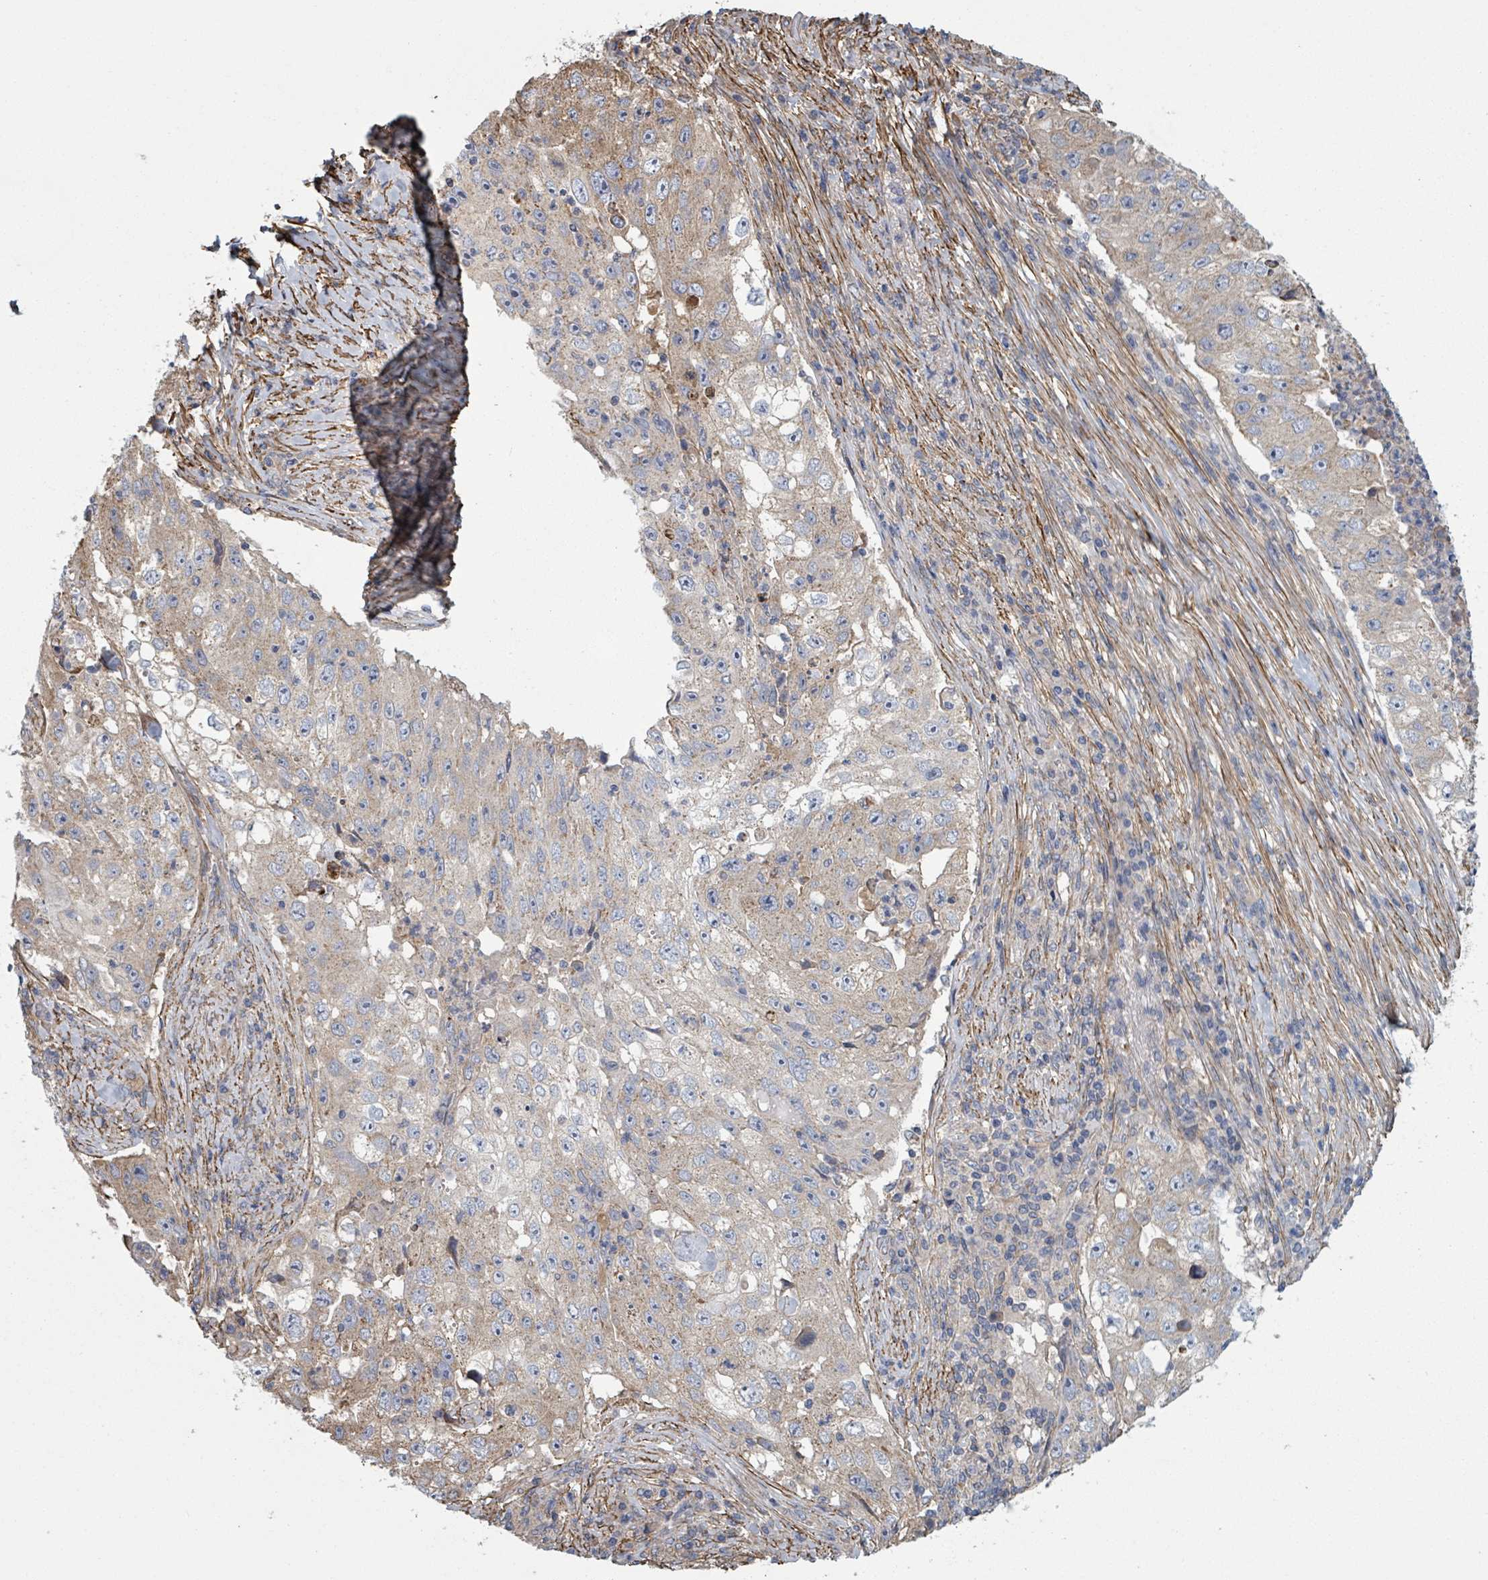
{"staining": {"intensity": "weak", "quantity": "25%-75%", "location": "cytoplasmic/membranous"}, "tissue": "lung cancer", "cell_type": "Tumor cells", "image_type": "cancer", "snomed": [{"axis": "morphology", "description": "Squamous cell carcinoma, NOS"}, {"axis": "topography", "description": "Lung"}], "caption": "Squamous cell carcinoma (lung) stained with a protein marker shows weak staining in tumor cells.", "gene": "ADCK1", "patient": {"sex": "male", "age": 64}}